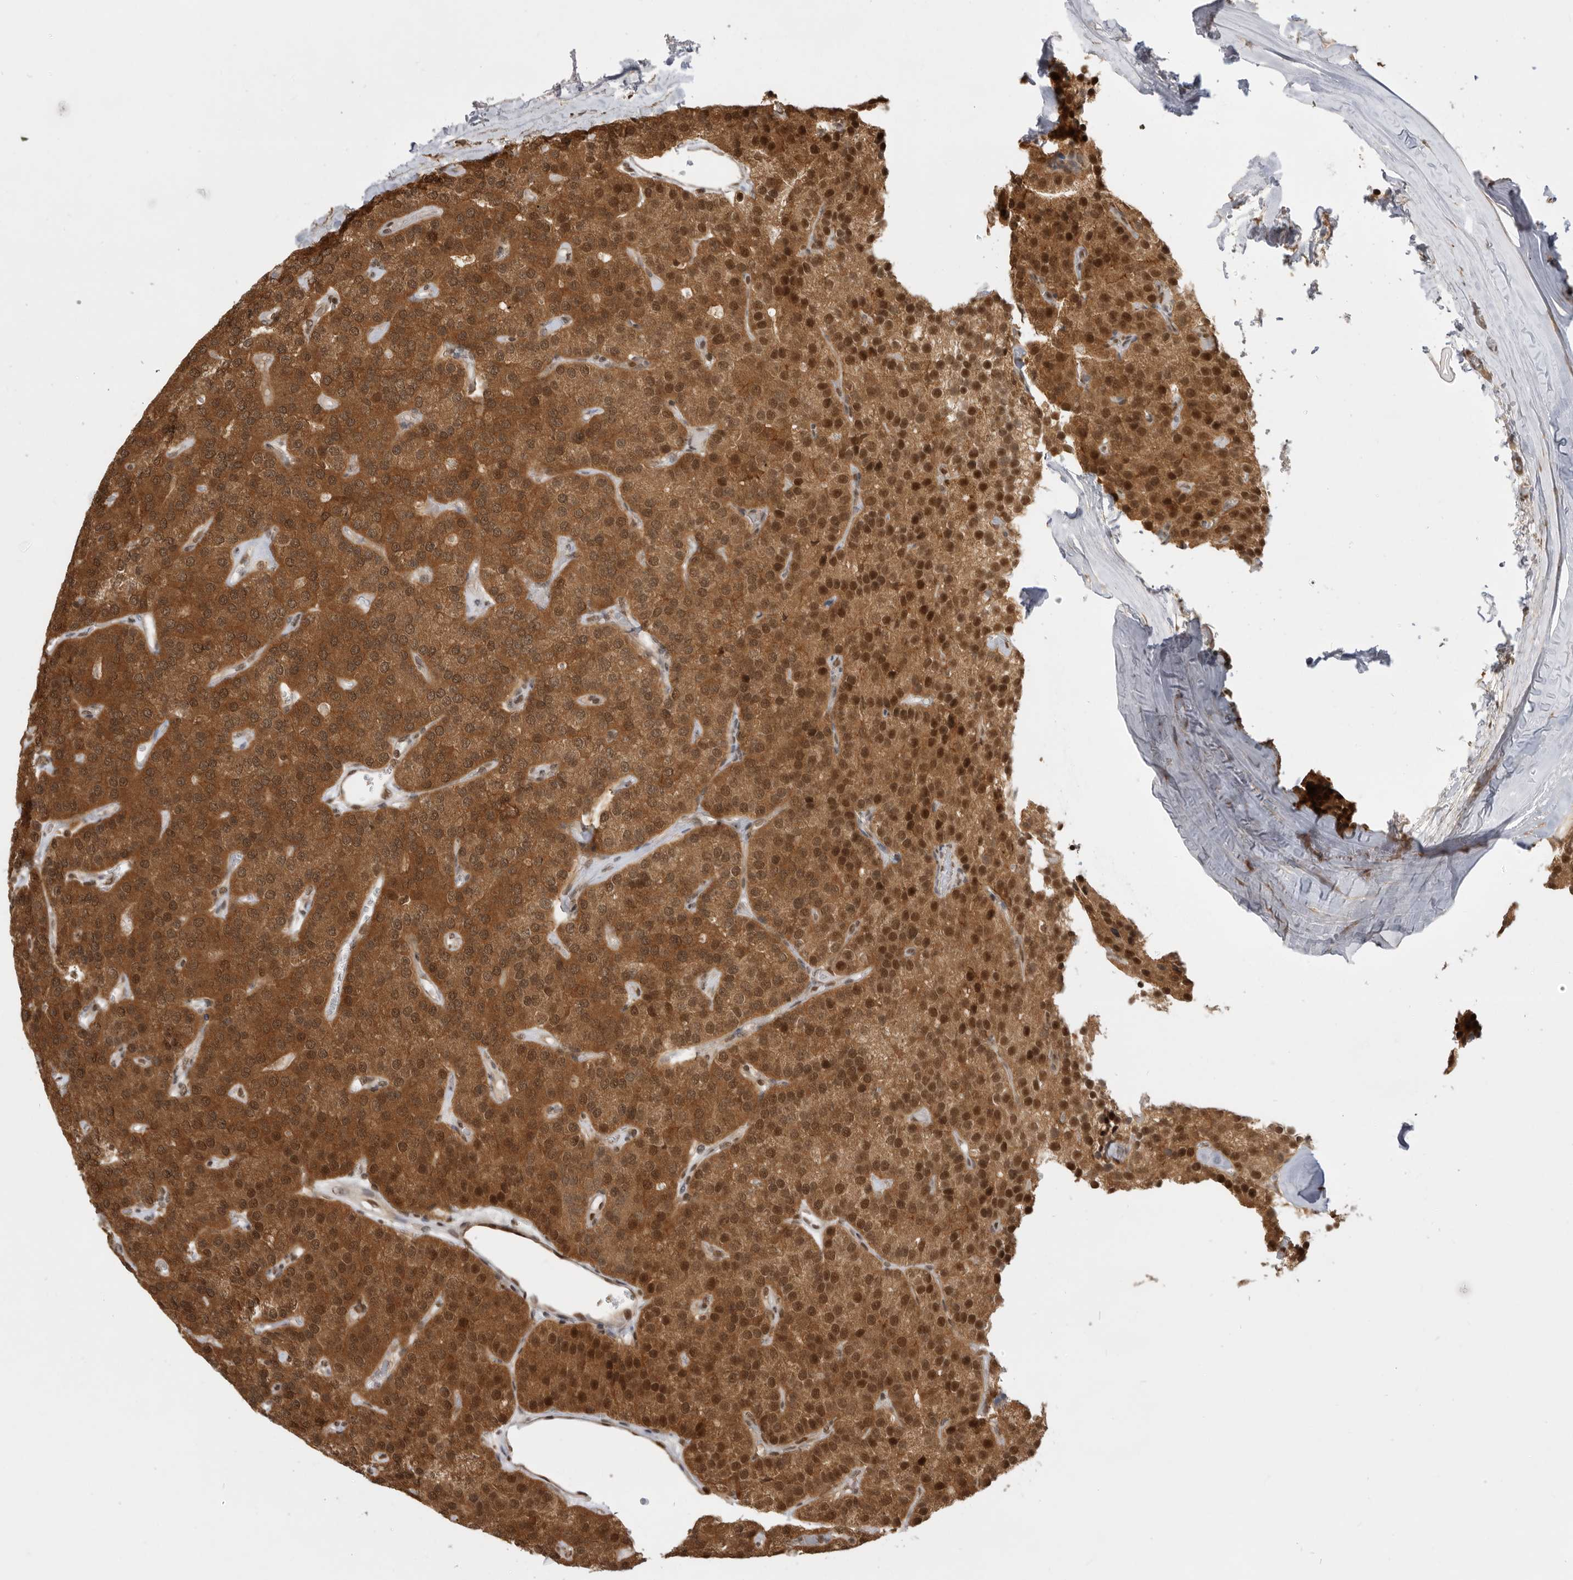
{"staining": {"intensity": "strong", "quantity": ">75%", "location": "cytoplasmic/membranous,nuclear"}, "tissue": "parathyroid gland", "cell_type": "Glandular cells", "image_type": "normal", "snomed": [{"axis": "morphology", "description": "Normal tissue, NOS"}, {"axis": "morphology", "description": "Adenoma, NOS"}, {"axis": "topography", "description": "Parathyroid gland"}], "caption": "Protein expression by immunohistochemistry demonstrates strong cytoplasmic/membranous,nuclear positivity in approximately >75% of glandular cells in benign parathyroid gland.", "gene": "ADPRS", "patient": {"sex": "female", "age": 86}}